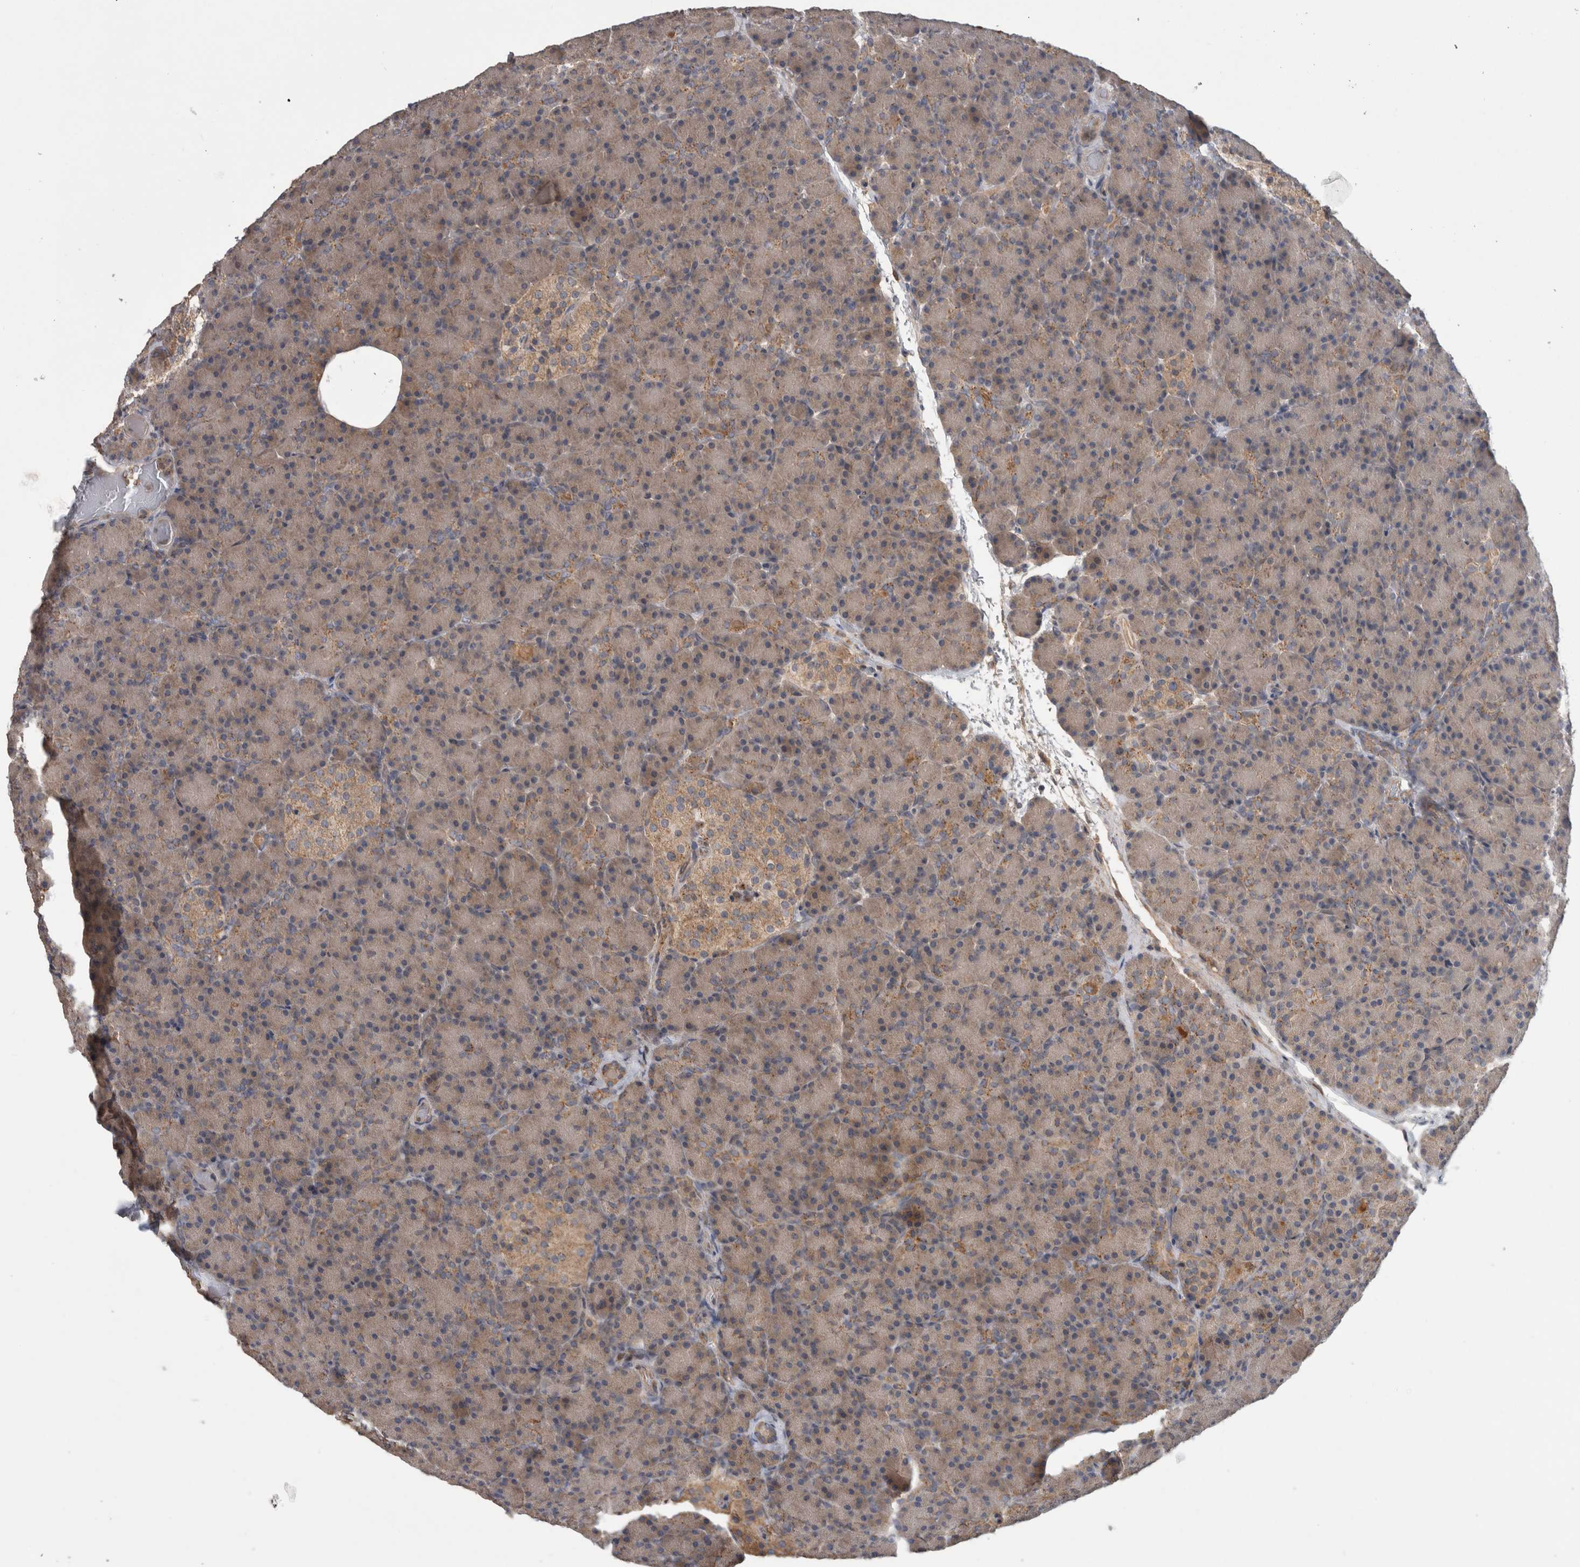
{"staining": {"intensity": "weak", "quantity": ">75%", "location": "cytoplasmic/membranous"}, "tissue": "pancreas", "cell_type": "Exocrine glandular cells", "image_type": "normal", "snomed": [{"axis": "morphology", "description": "Normal tissue, NOS"}, {"axis": "topography", "description": "Pancreas"}], "caption": "Weak cytoplasmic/membranous positivity is seen in about >75% of exocrine glandular cells in benign pancreas. Immunohistochemistry (ihc) stains the protein of interest in brown and the nuclei are stained blue.", "gene": "TARBP1", "patient": {"sex": "female", "age": 43}}